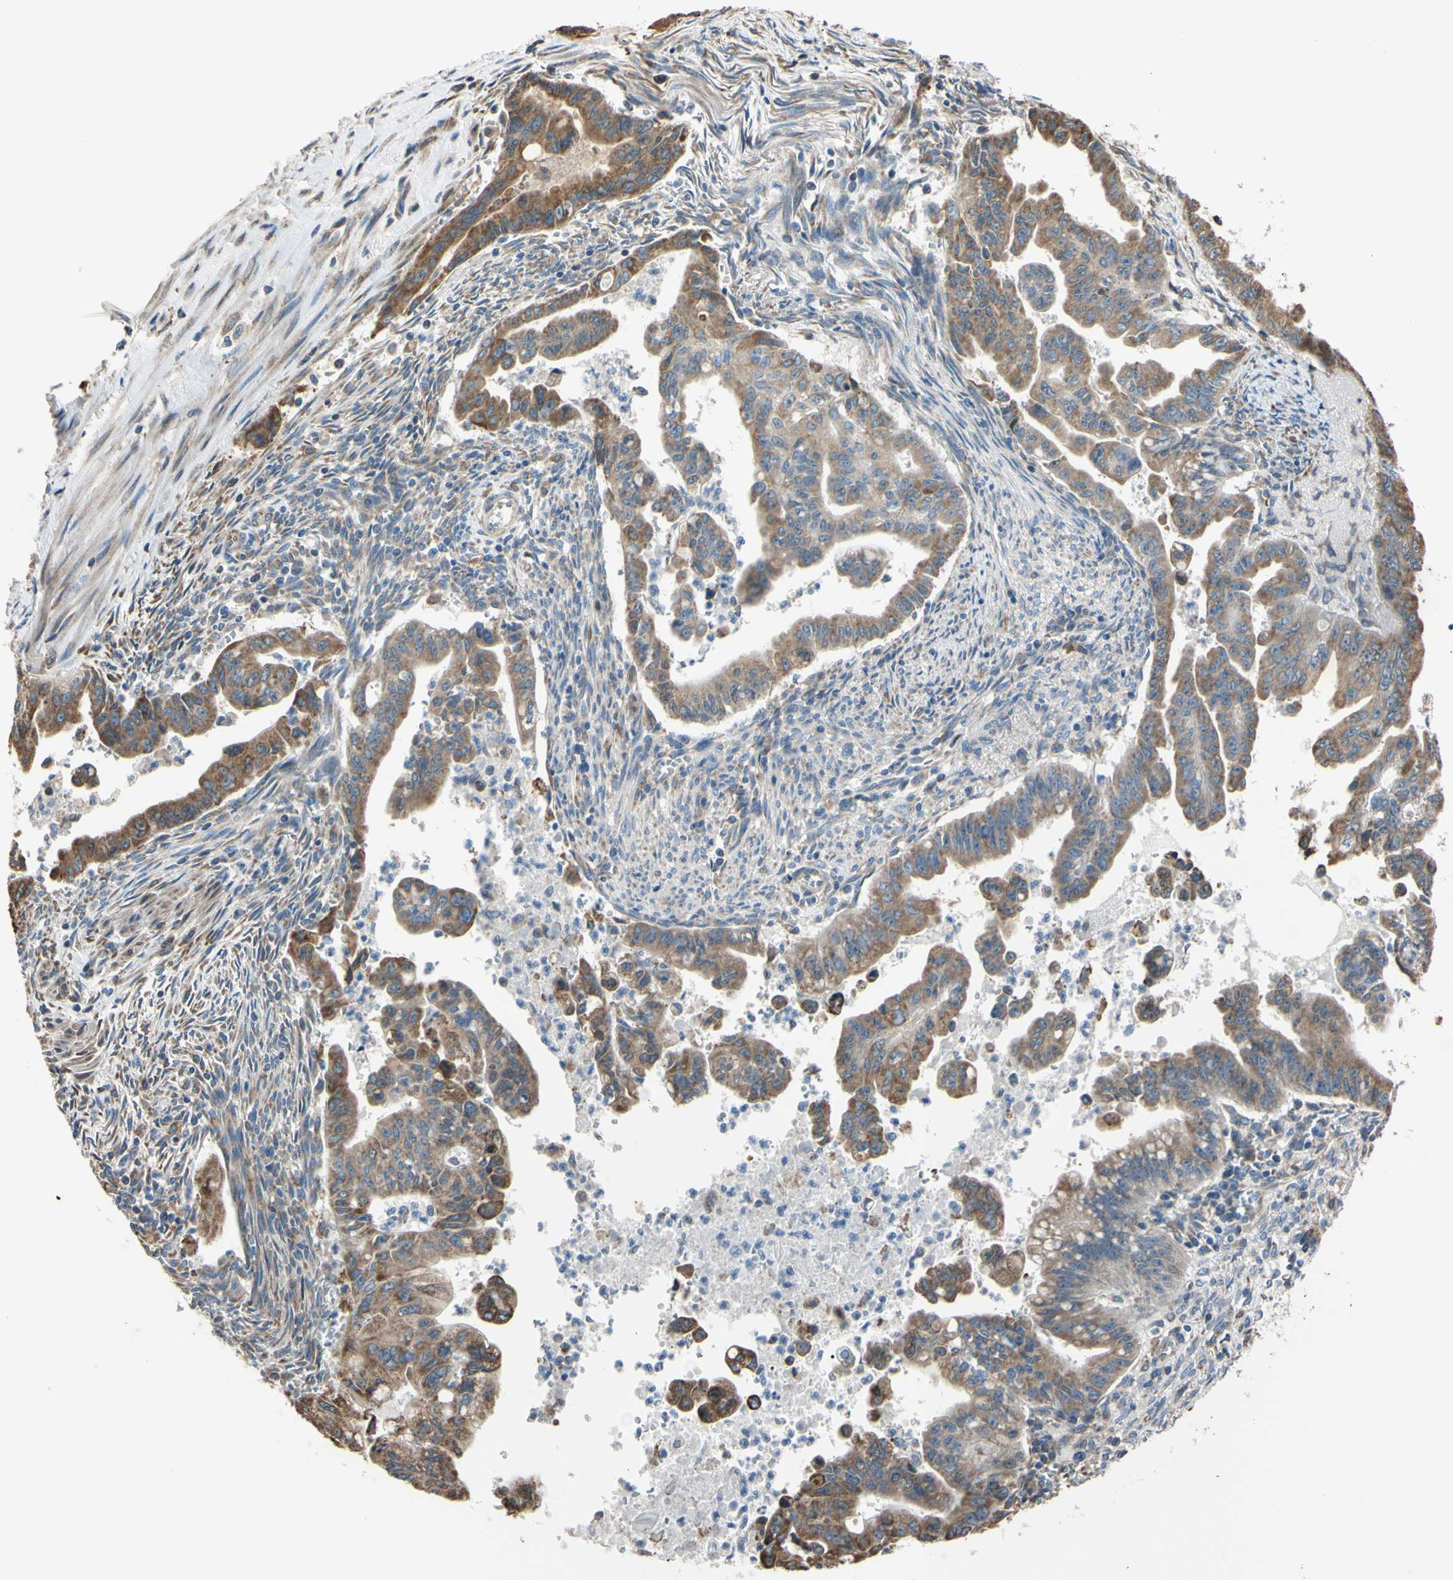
{"staining": {"intensity": "moderate", "quantity": ">75%", "location": "cytoplasmic/membranous"}, "tissue": "pancreatic cancer", "cell_type": "Tumor cells", "image_type": "cancer", "snomed": [{"axis": "morphology", "description": "Adenocarcinoma, NOS"}, {"axis": "topography", "description": "Pancreas"}], "caption": "A brown stain labels moderate cytoplasmic/membranous staining of a protein in human adenocarcinoma (pancreatic) tumor cells.", "gene": "BMF", "patient": {"sex": "male", "age": 70}}